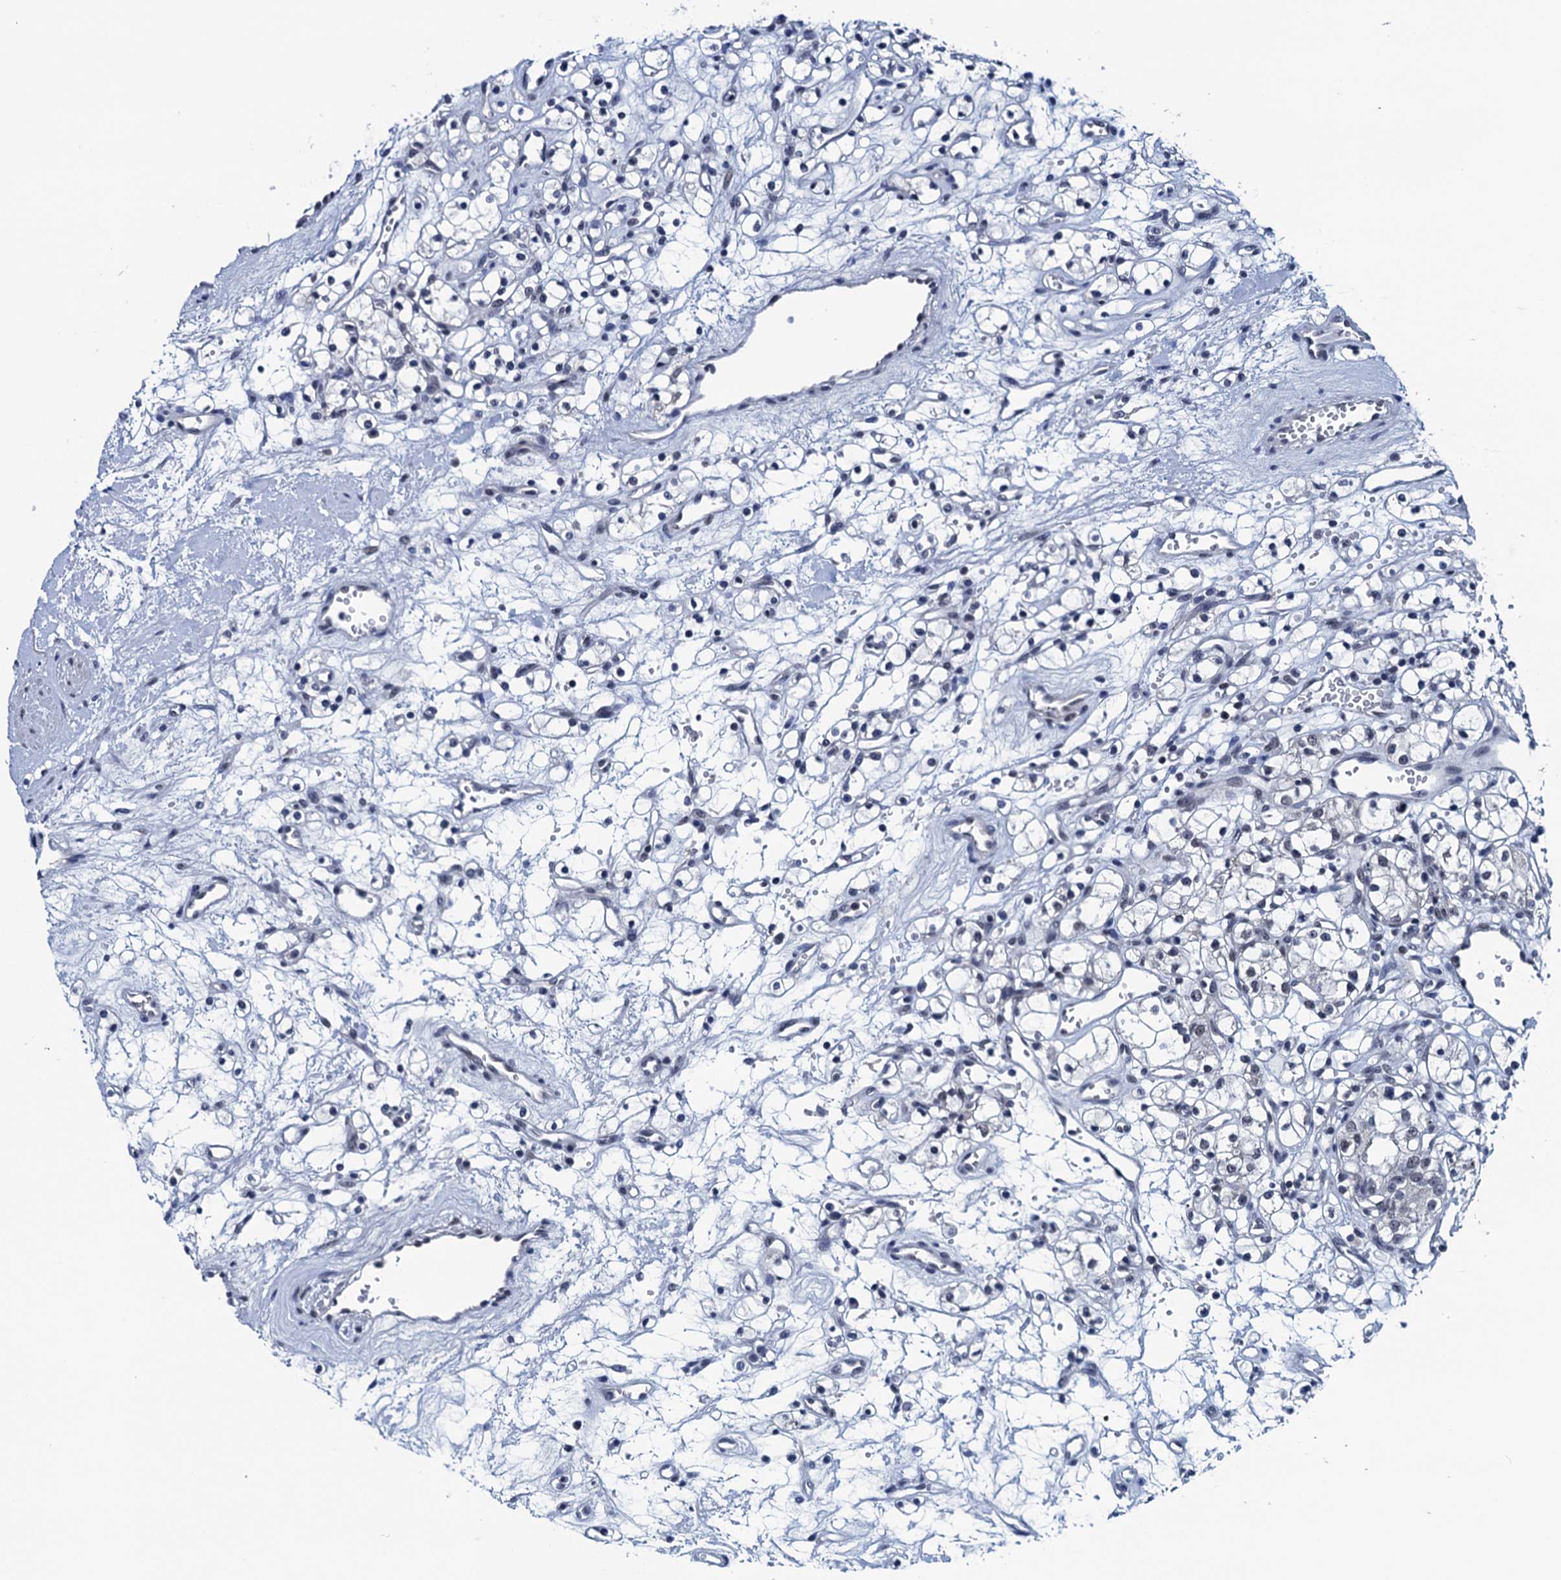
{"staining": {"intensity": "negative", "quantity": "none", "location": "none"}, "tissue": "renal cancer", "cell_type": "Tumor cells", "image_type": "cancer", "snomed": [{"axis": "morphology", "description": "Adenocarcinoma, NOS"}, {"axis": "topography", "description": "Kidney"}], "caption": "High magnification brightfield microscopy of adenocarcinoma (renal) stained with DAB (brown) and counterstained with hematoxylin (blue): tumor cells show no significant expression.", "gene": "FNBP4", "patient": {"sex": "female", "age": 59}}